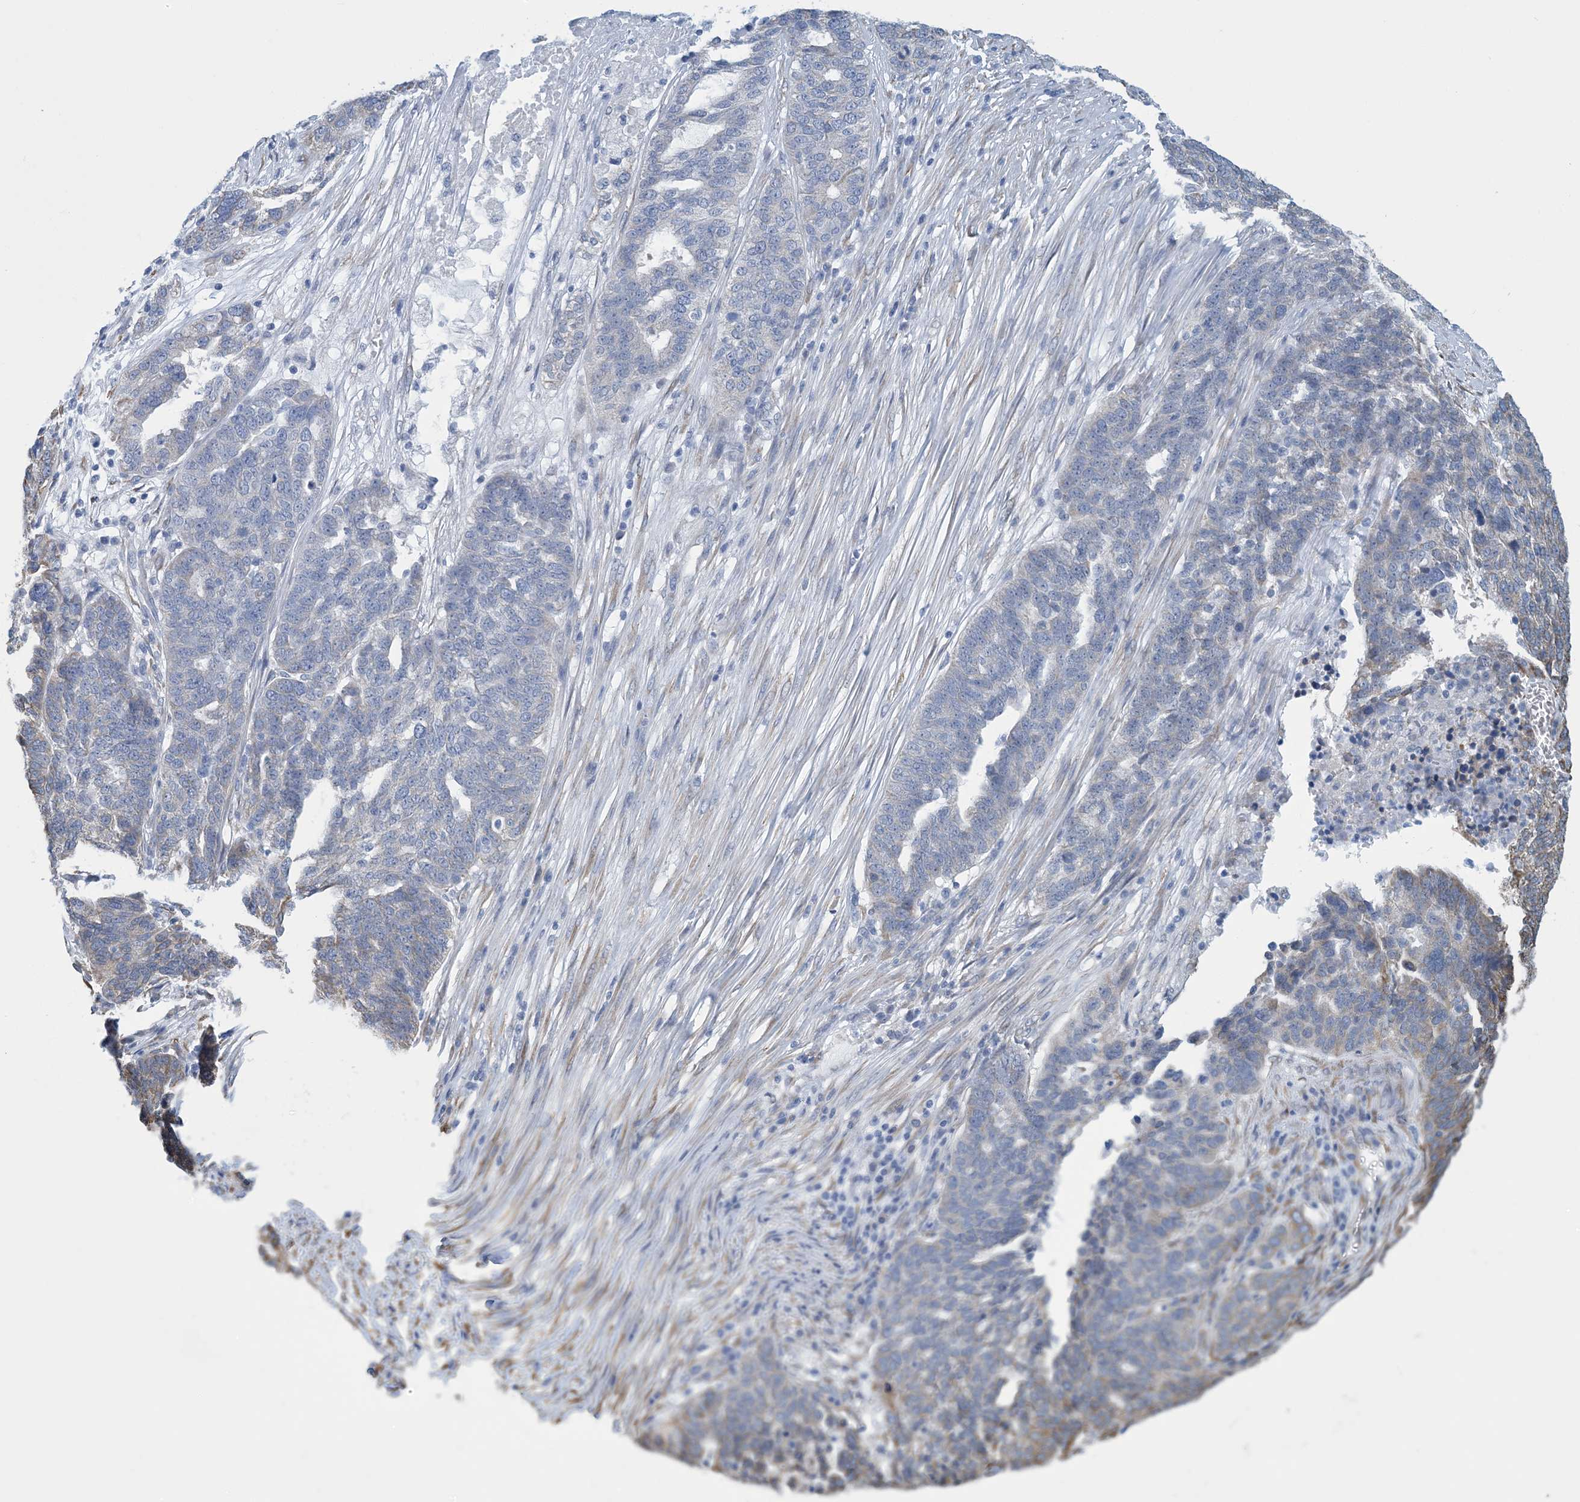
{"staining": {"intensity": "weak", "quantity": "<25%", "location": "cytoplasmic/membranous"}, "tissue": "ovarian cancer", "cell_type": "Tumor cells", "image_type": "cancer", "snomed": [{"axis": "morphology", "description": "Cystadenocarcinoma, serous, NOS"}, {"axis": "topography", "description": "Ovary"}], "caption": "The immunohistochemistry (IHC) photomicrograph has no significant staining in tumor cells of serous cystadenocarcinoma (ovarian) tissue.", "gene": "CCDC14", "patient": {"sex": "female", "age": 59}}